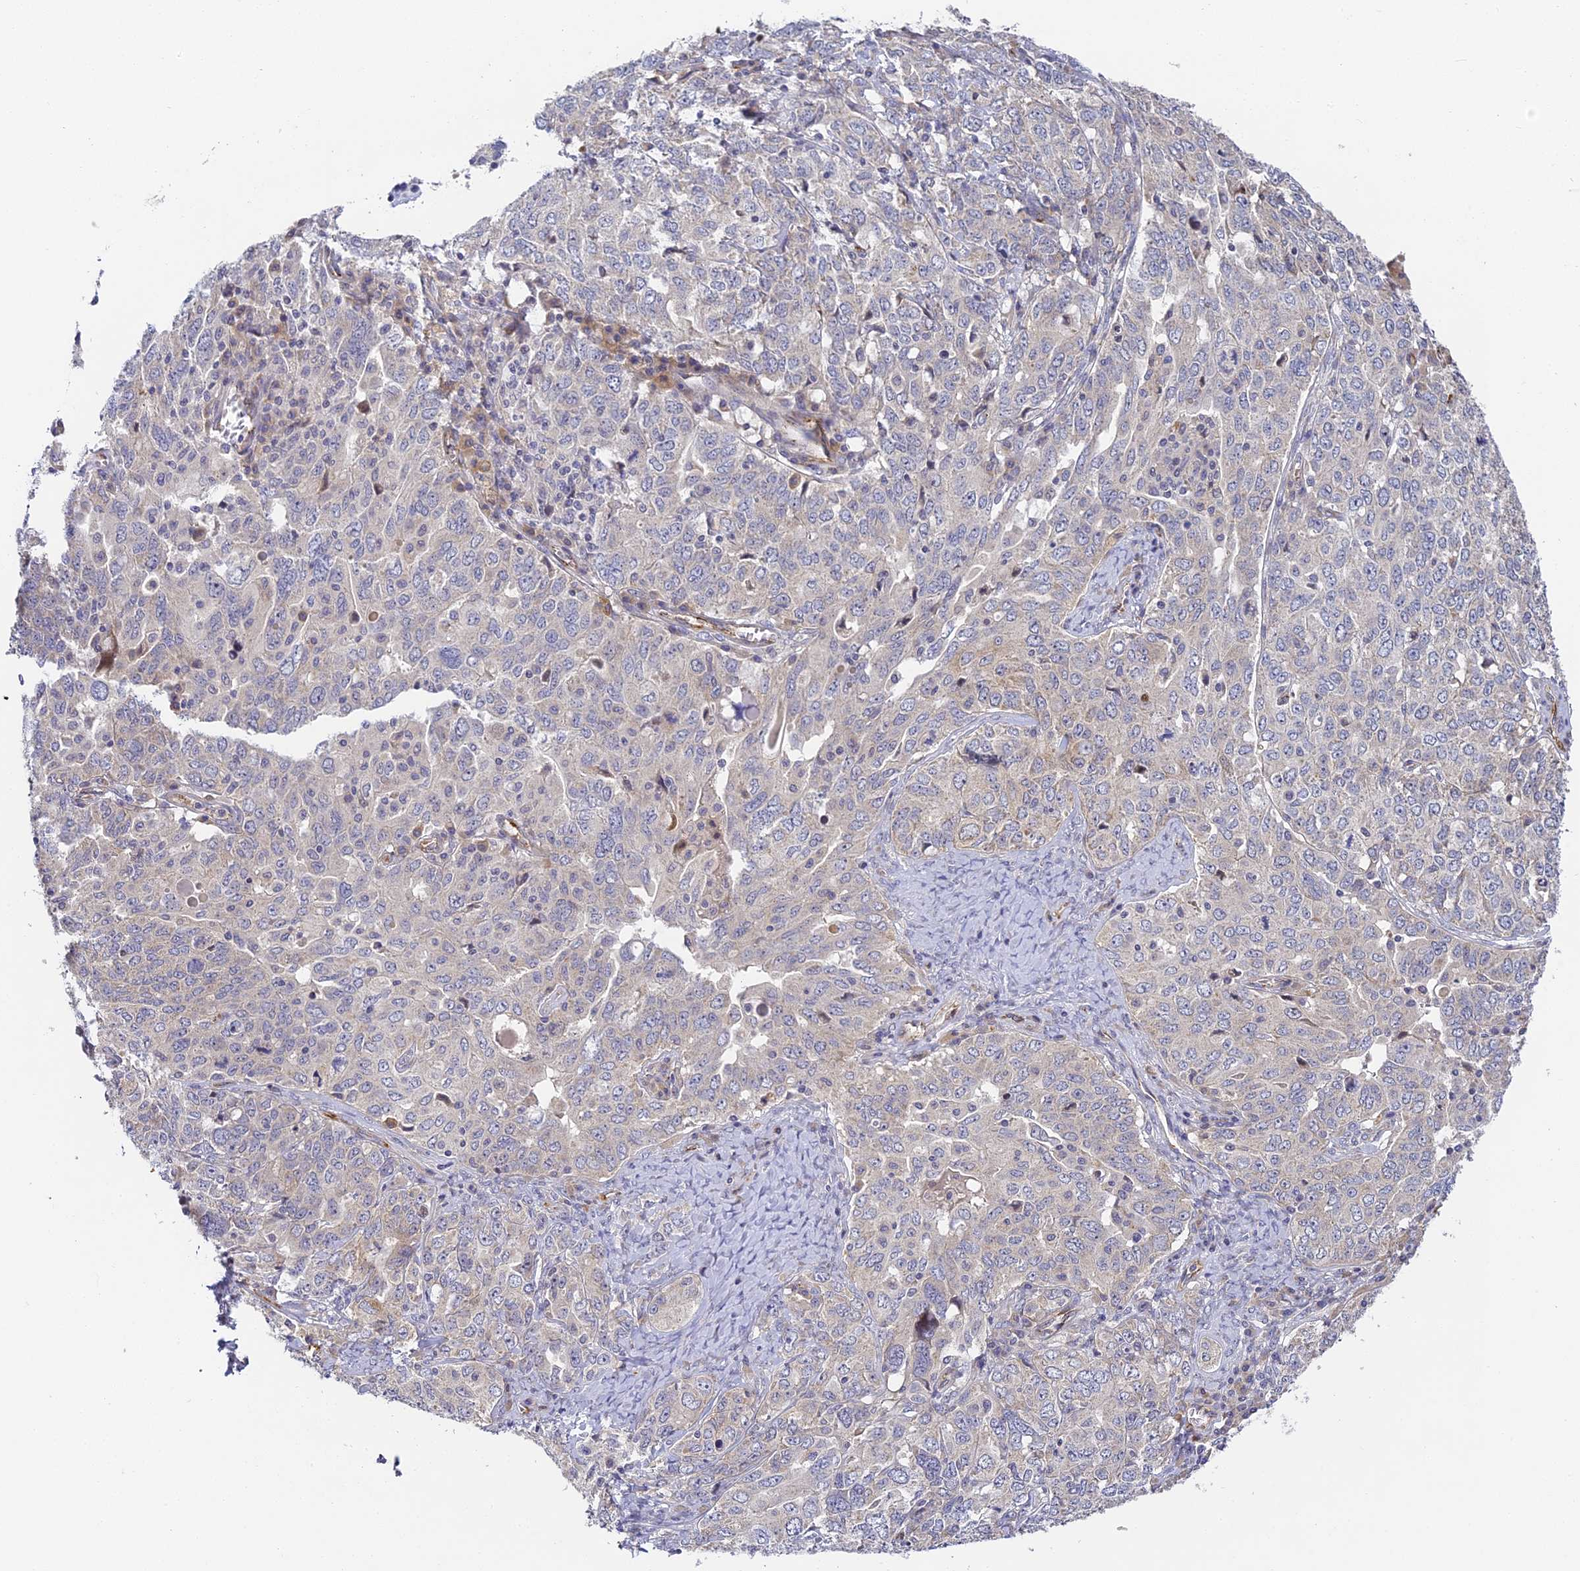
{"staining": {"intensity": "negative", "quantity": "none", "location": "none"}, "tissue": "ovarian cancer", "cell_type": "Tumor cells", "image_type": "cancer", "snomed": [{"axis": "morphology", "description": "Carcinoma, endometroid"}, {"axis": "topography", "description": "Ovary"}], "caption": "Image shows no significant protein expression in tumor cells of ovarian cancer.", "gene": "DNAAF10", "patient": {"sex": "female", "age": 62}}